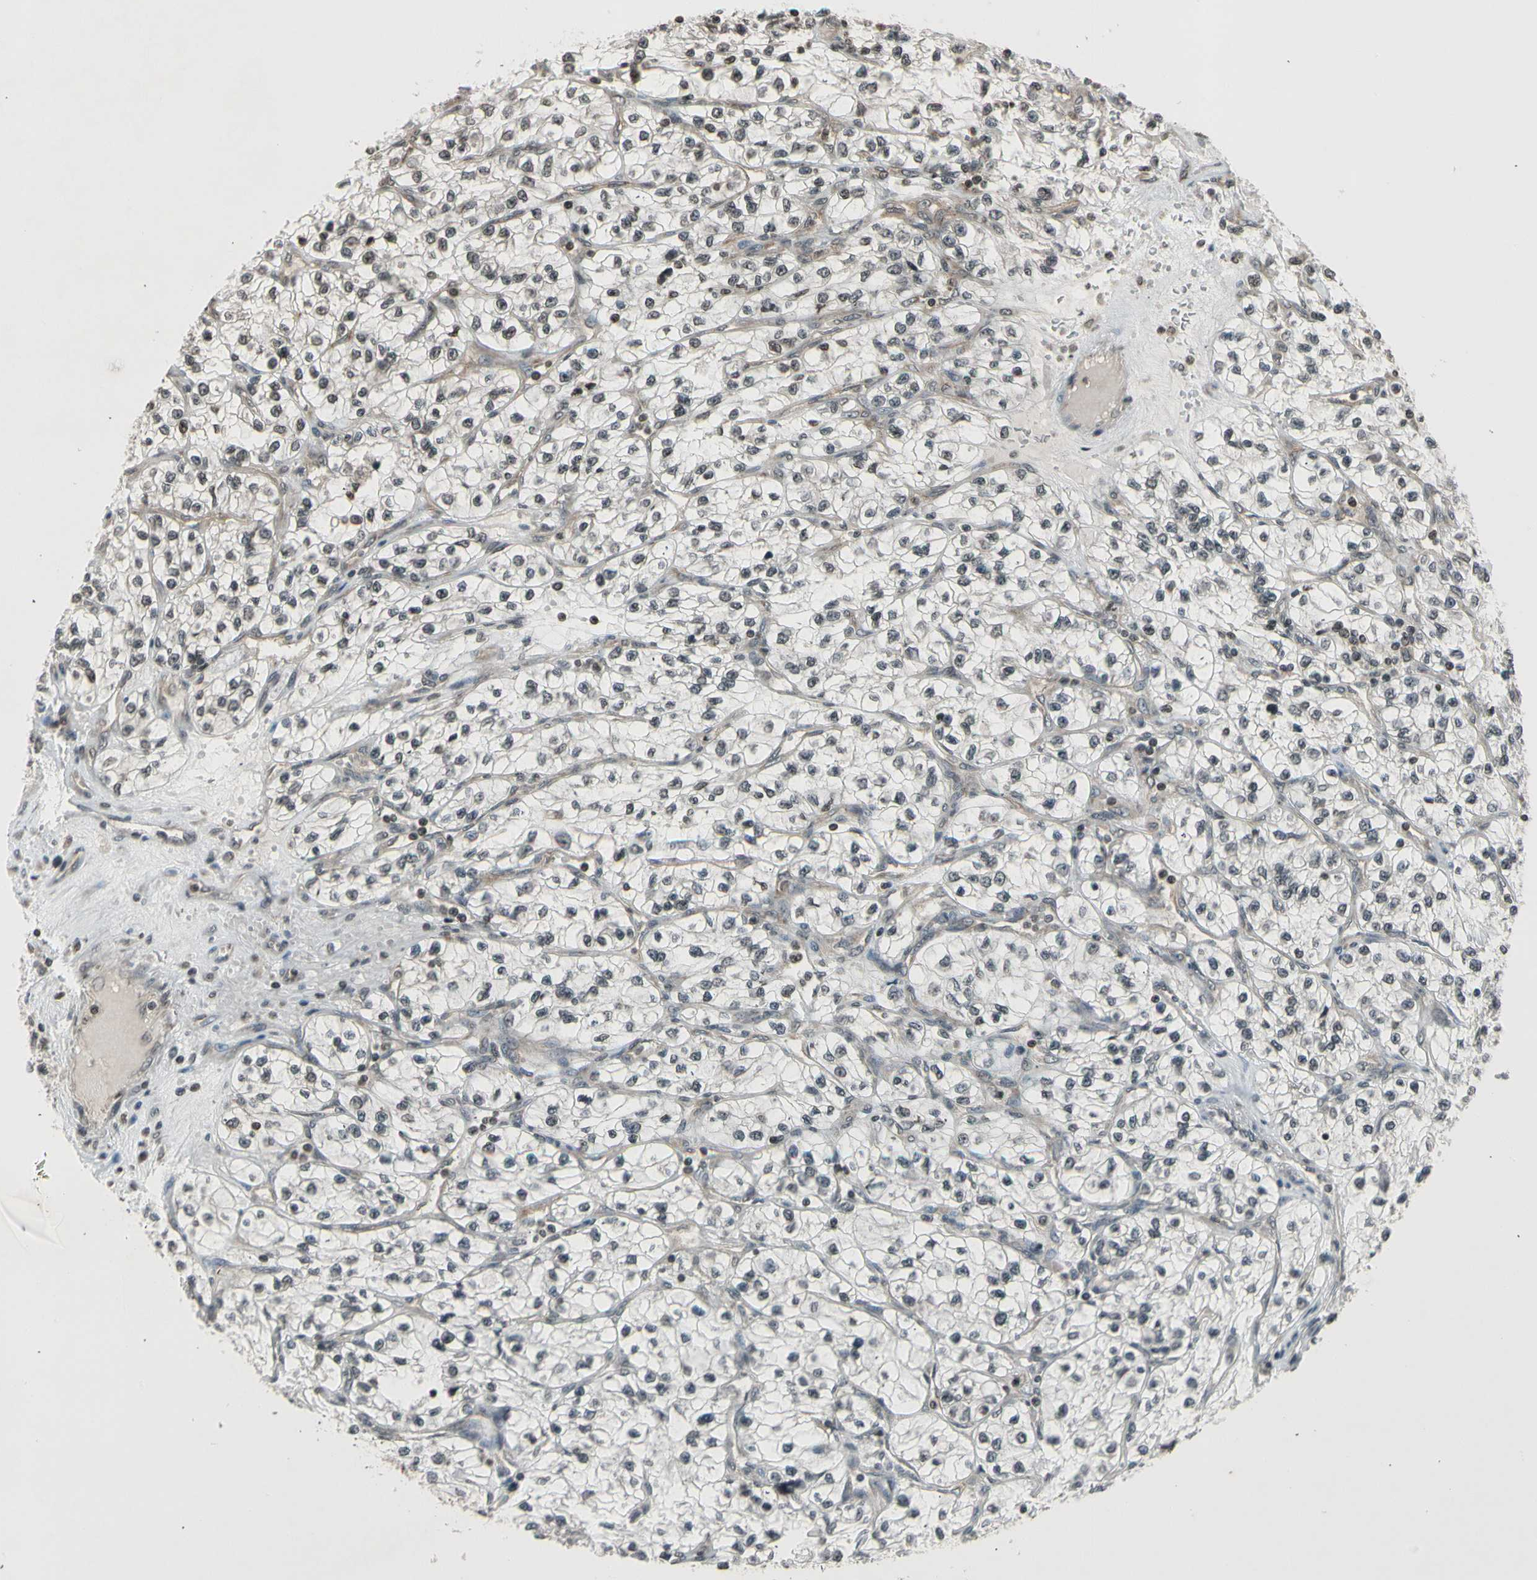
{"staining": {"intensity": "negative", "quantity": "none", "location": "none"}, "tissue": "renal cancer", "cell_type": "Tumor cells", "image_type": "cancer", "snomed": [{"axis": "morphology", "description": "Adenocarcinoma, NOS"}, {"axis": "topography", "description": "Kidney"}], "caption": "This is an immunohistochemistry image of human adenocarcinoma (renal). There is no positivity in tumor cells.", "gene": "SMN2", "patient": {"sex": "female", "age": 57}}